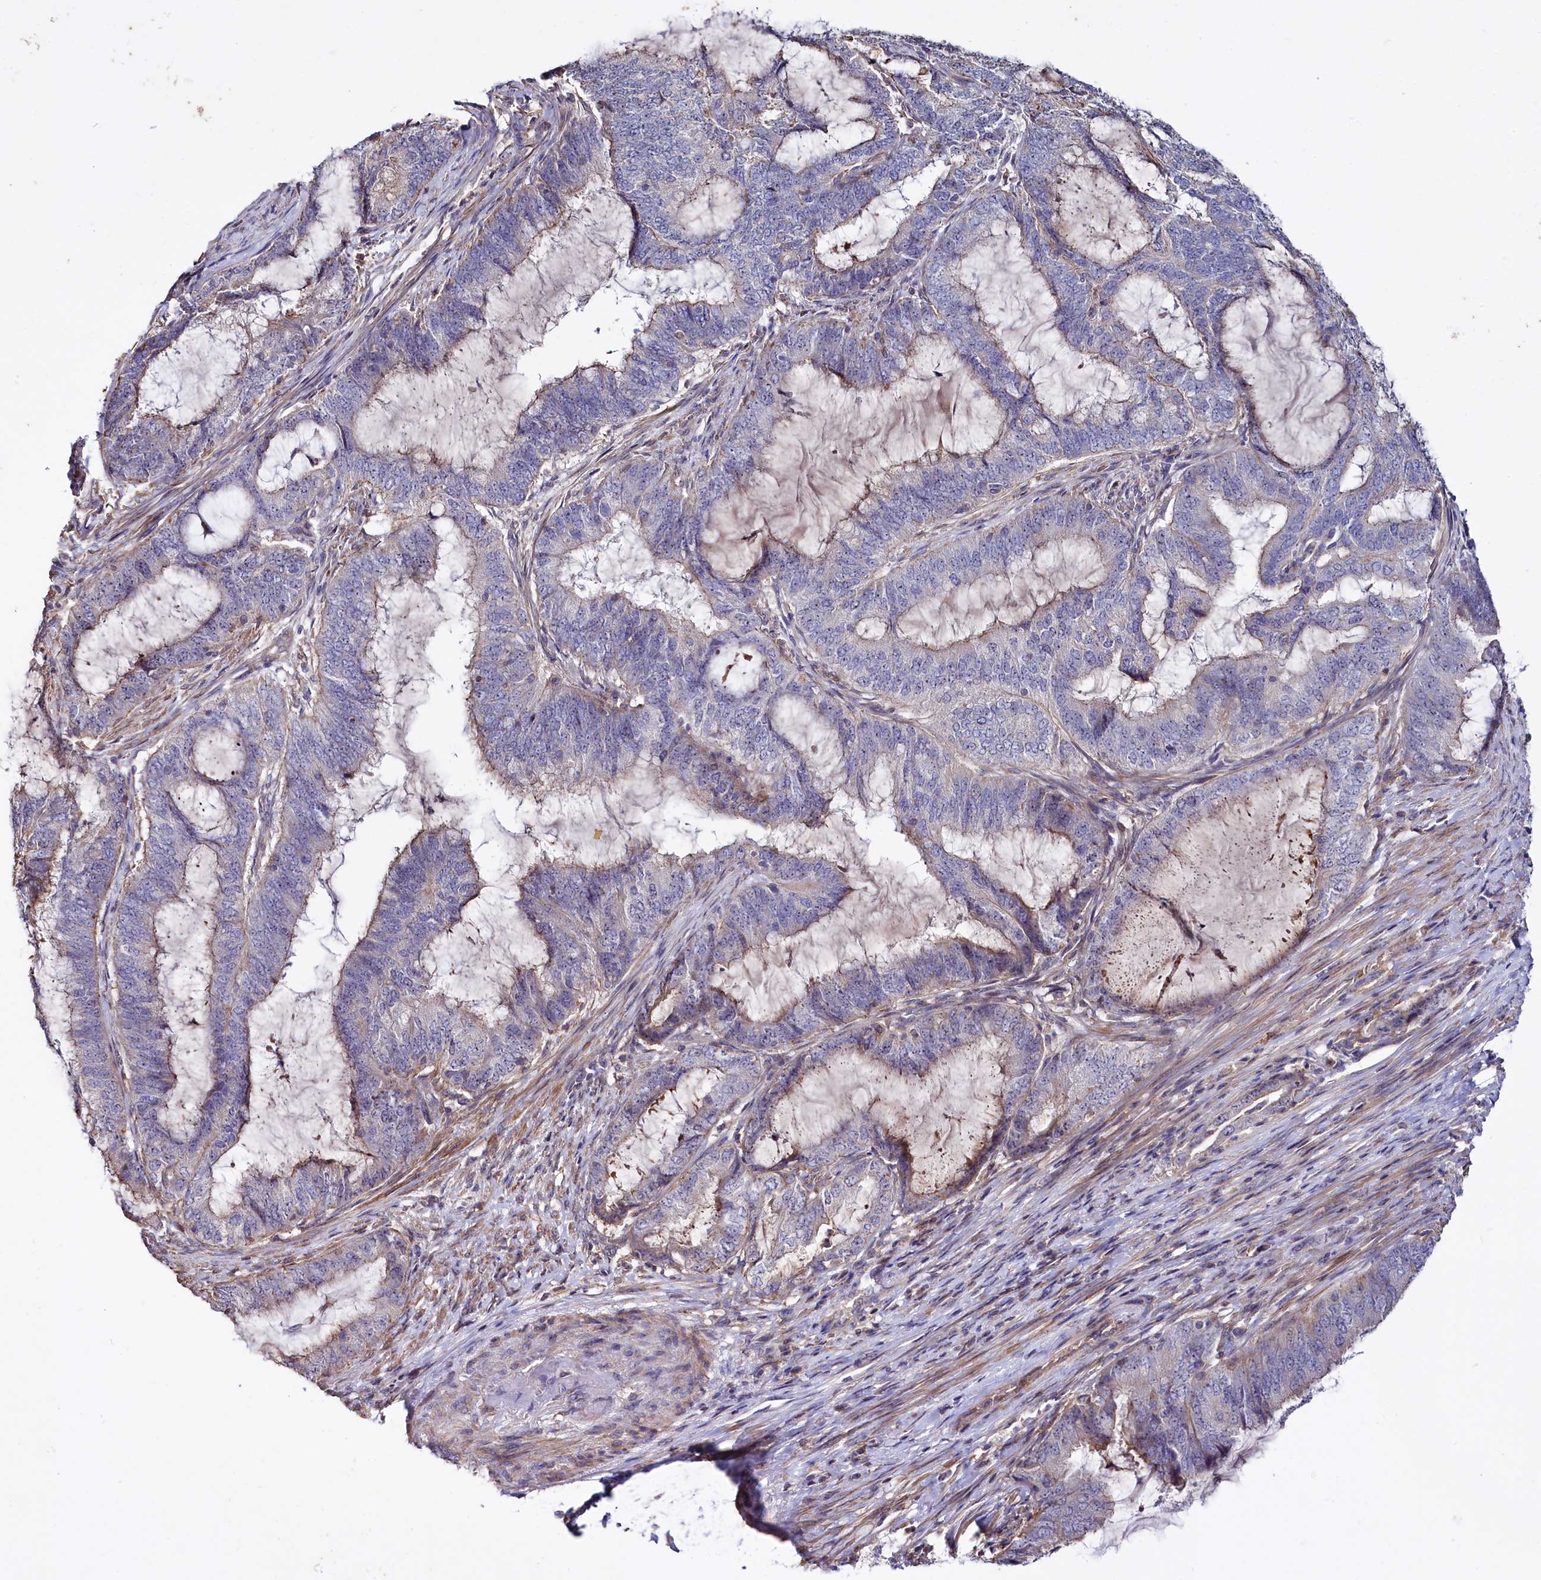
{"staining": {"intensity": "weak", "quantity": "<25%", "location": "cytoplasmic/membranous"}, "tissue": "endometrial cancer", "cell_type": "Tumor cells", "image_type": "cancer", "snomed": [{"axis": "morphology", "description": "Adenocarcinoma, NOS"}, {"axis": "topography", "description": "Endometrium"}], "caption": "This is an immunohistochemistry histopathology image of endometrial cancer (adenocarcinoma). There is no expression in tumor cells.", "gene": "RPUSD3", "patient": {"sex": "female", "age": 51}}